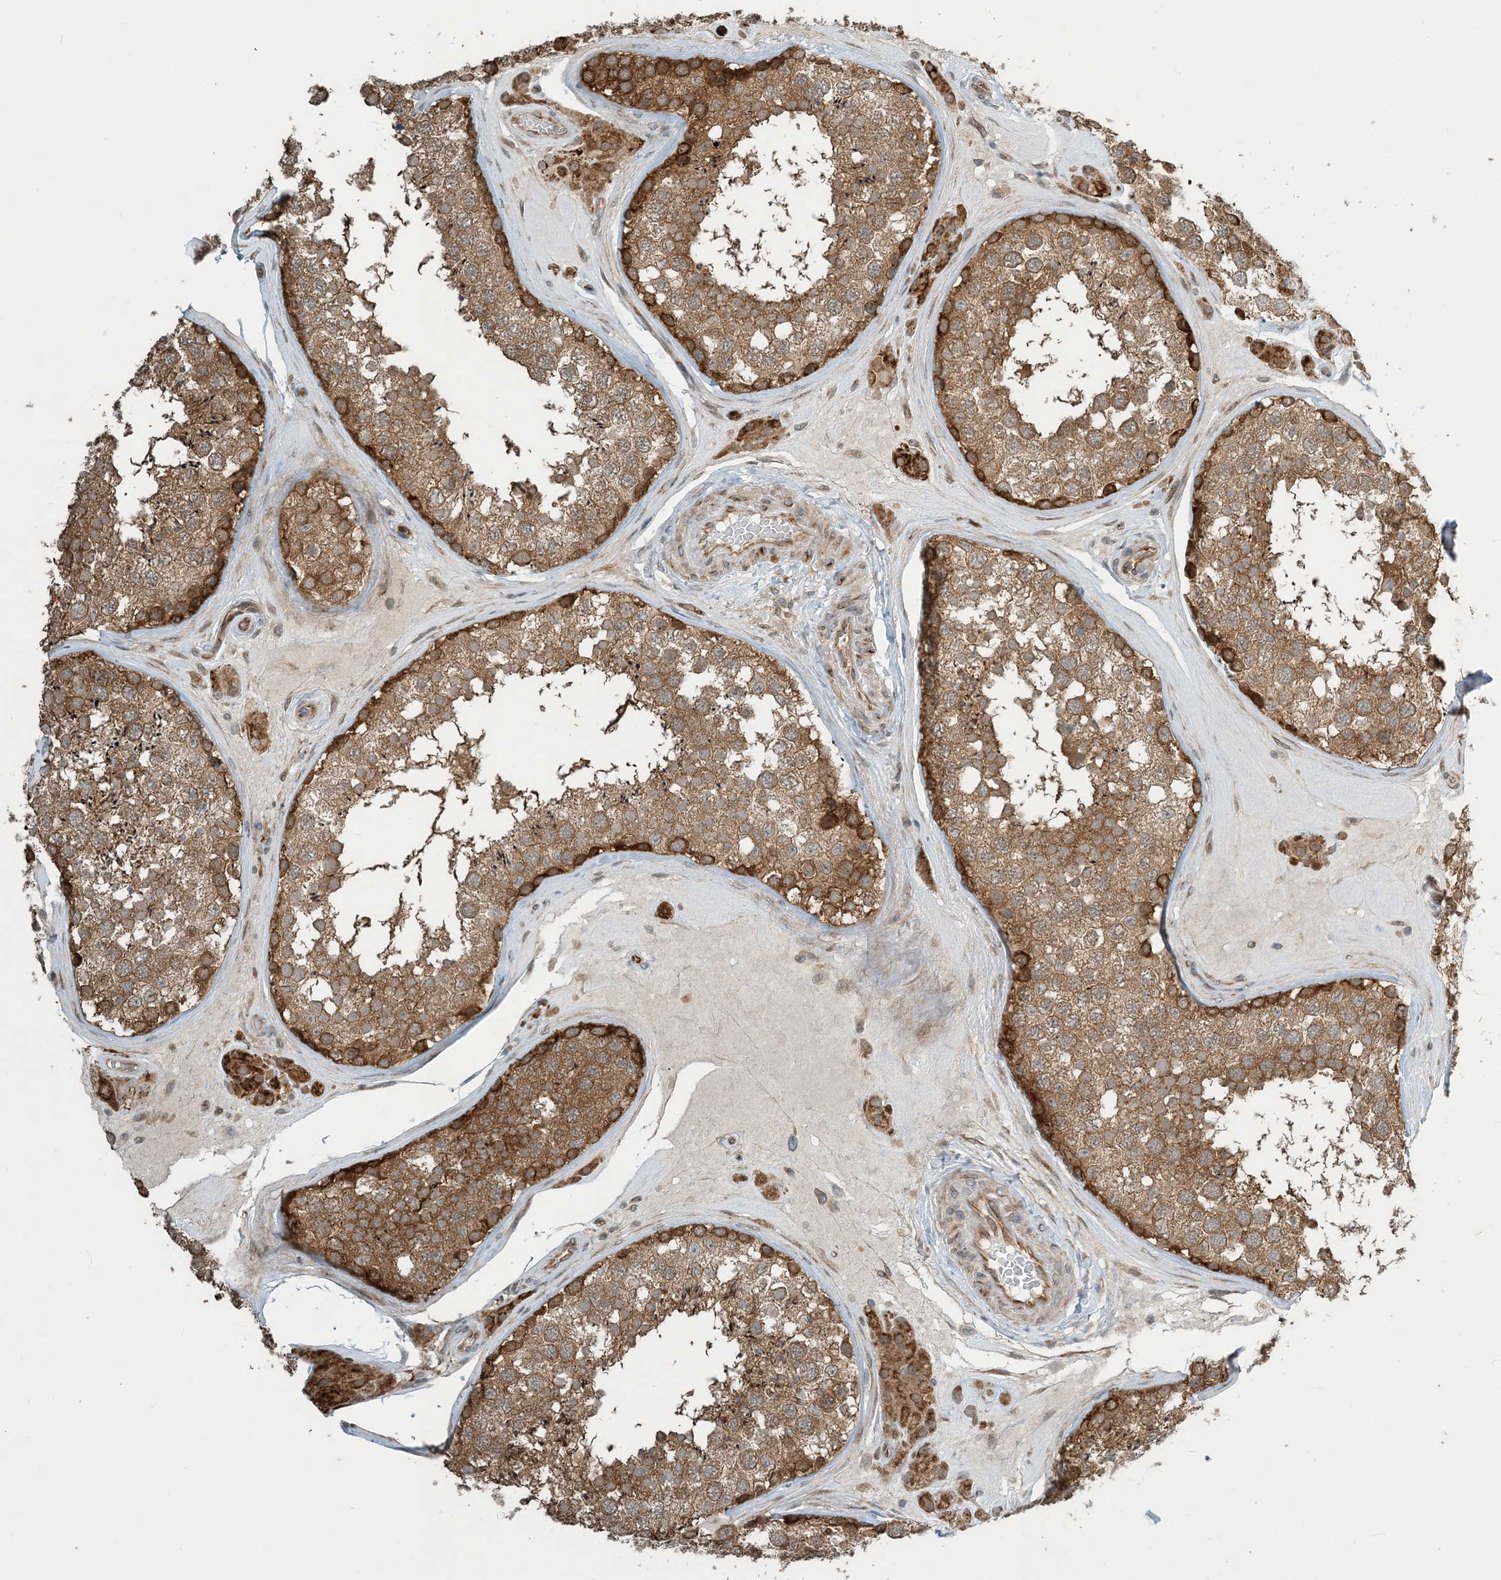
{"staining": {"intensity": "strong", "quantity": "25%-75%", "location": "cytoplasmic/membranous"}, "tissue": "testis", "cell_type": "Cells in seminiferous ducts", "image_type": "normal", "snomed": [{"axis": "morphology", "description": "Normal tissue, NOS"}, {"axis": "topography", "description": "Testis"}], "caption": "Immunohistochemical staining of benign human testis demonstrates high levels of strong cytoplasmic/membranous positivity in approximately 25%-75% of cells in seminiferous ducts.", "gene": "ZBTB3", "patient": {"sex": "male", "age": 46}}